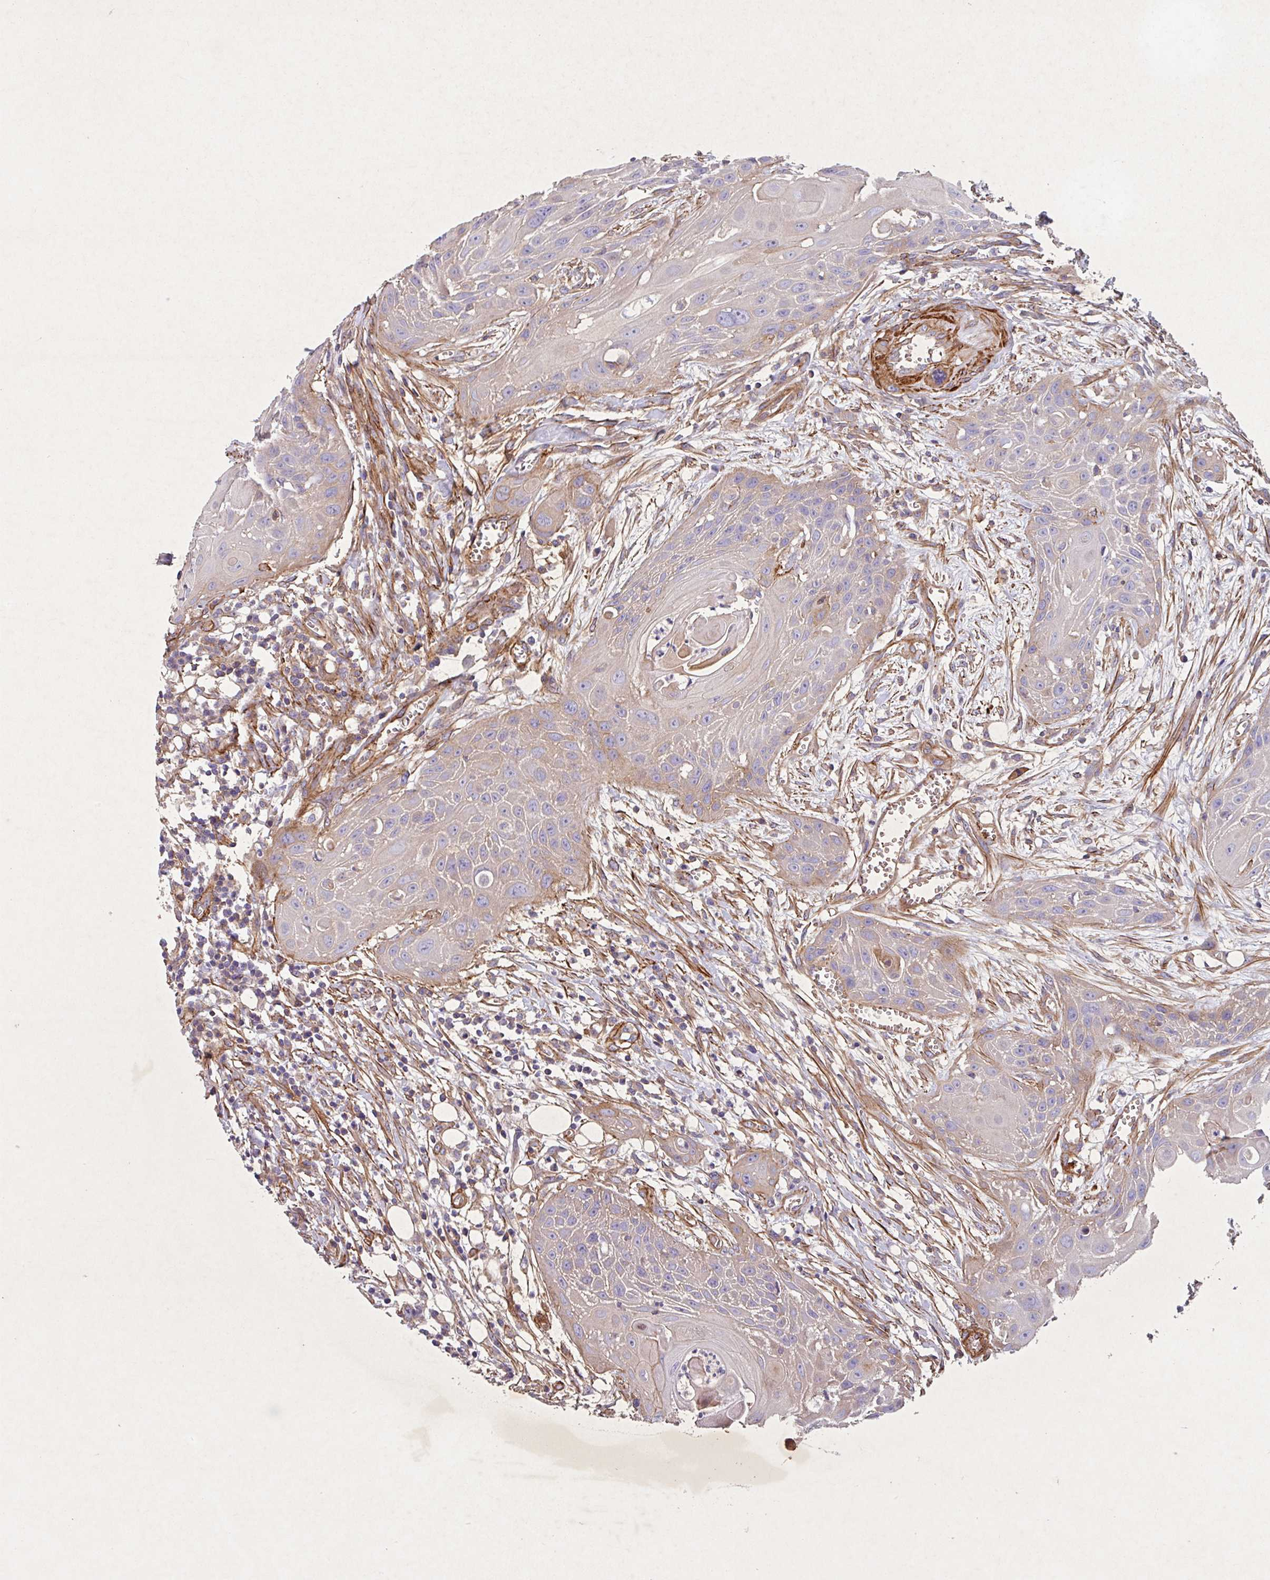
{"staining": {"intensity": "weak", "quantity": "<25%", "location": "cytoplasmic/membranous"}, "tissue": "head and neck cancer", "cell_type": "Tumor cells", "image_type": "cancer", "snomed": [{"axis": "morphology", "description": "Squamous cell carcinoma, NOS"}, {"axis": "topography", "description": "Lymph node"}, {"axis": "topography", "description": "Salivary gland"}, {"axis": "topography", "description": "Head-Neck"}], "caption": "The histopathology image reveals no staining of tumor cells in head and neck squamous cell carcinoma. (DAB immunohistochemistry with hematoxylin counter stain).", "gene": "ATP2C2", "patient": {"sex": "female", "age": 74}}